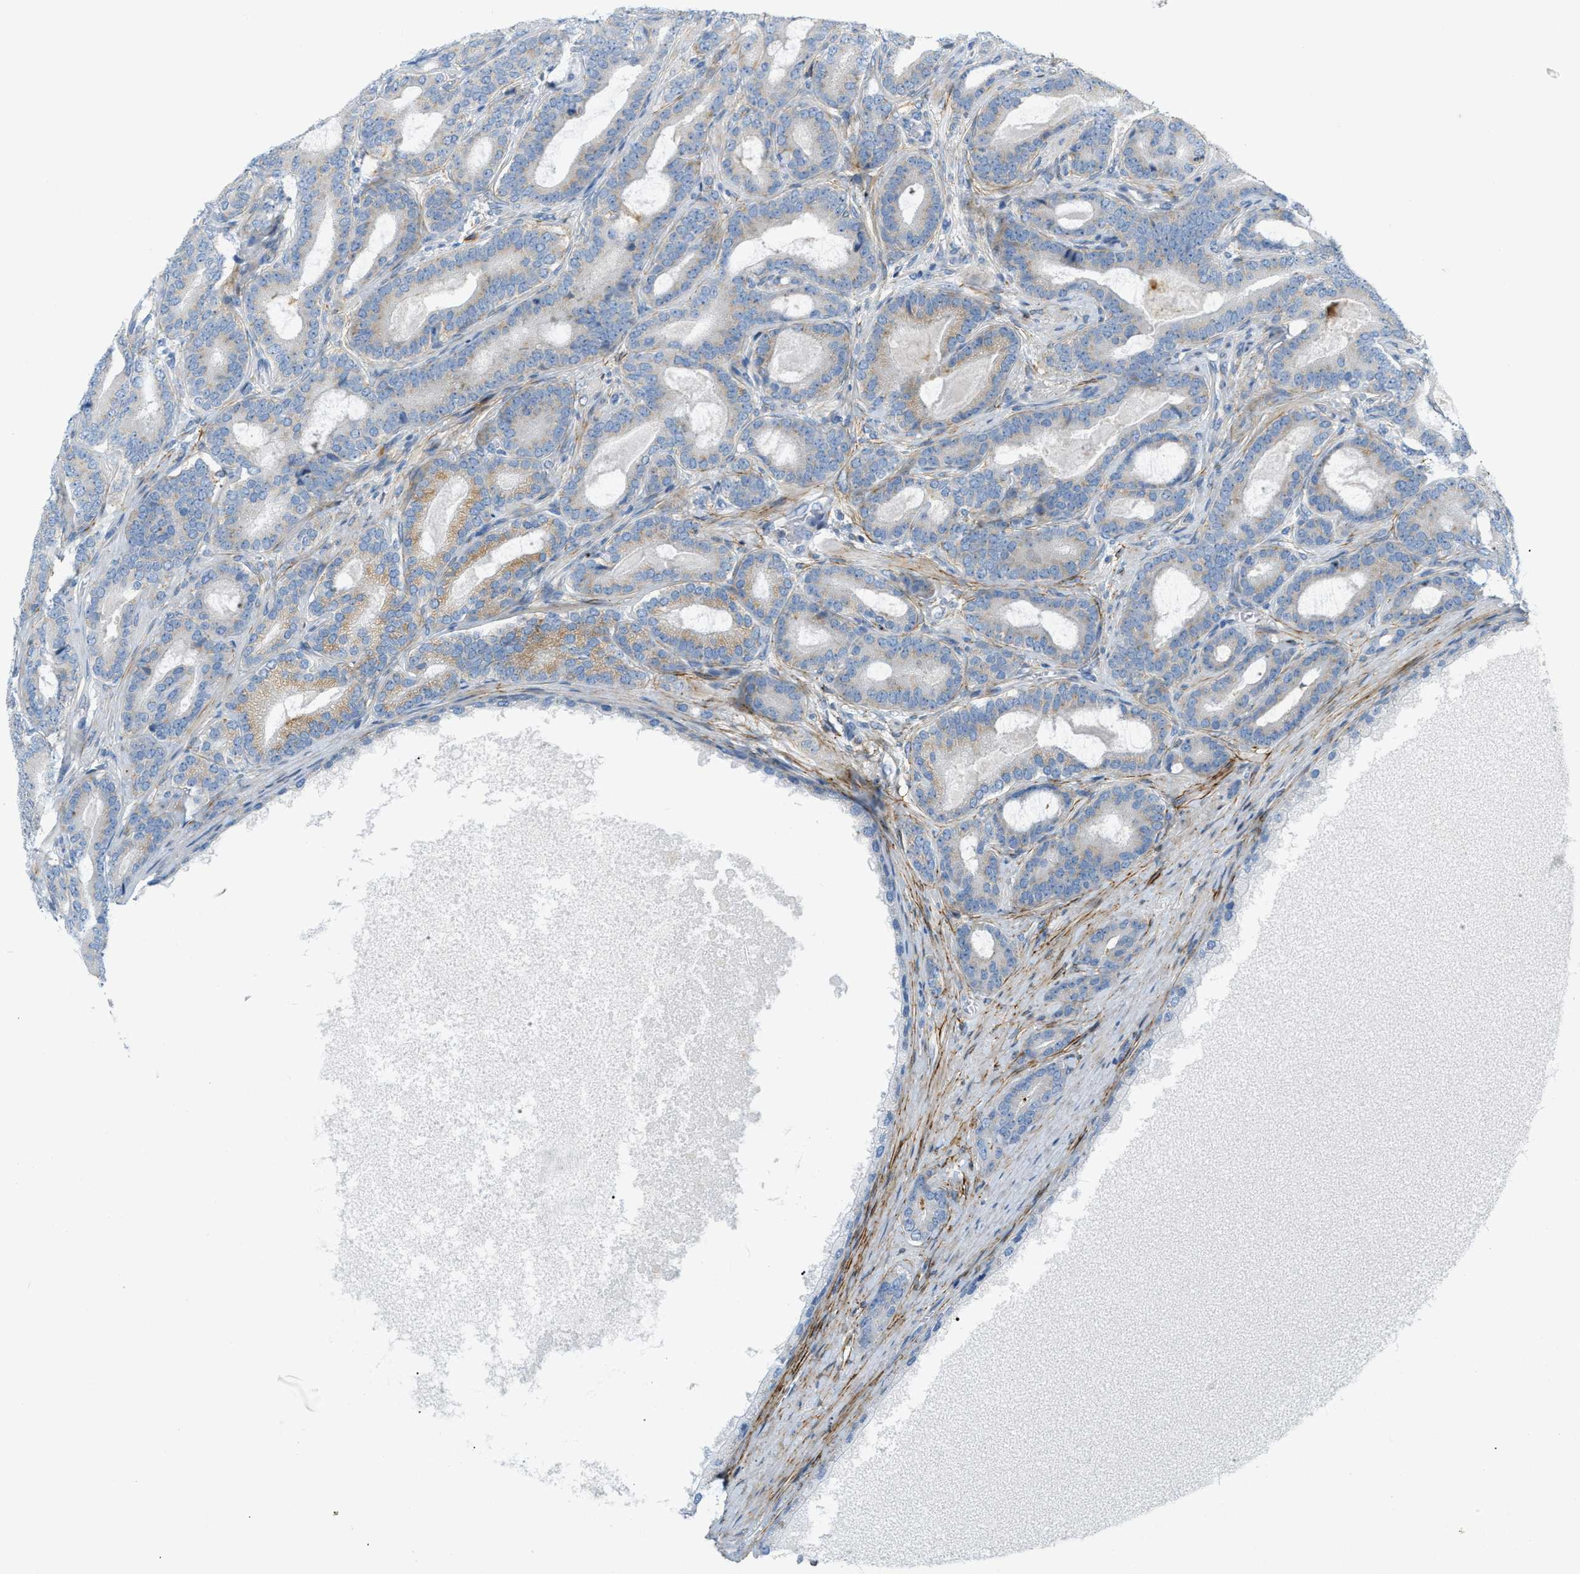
{"staining": {"intensity": "moderate", "quantity": "<25%", "location": "cytoplasmic/membranous"}, "tissue": "prostate cancer", "cell_type": "Tumor cells", "image_type": "cancer", "snomed": [{"axis": "morphology", "description": "Adenocarcinoma, High grade"}, {"axis": "topography", "description": "Prostate"}], "caption": "A low amount of moderate cytoplasmic/membranous expression is present in about <25% of tumor cells in prostate cancer (high-grade adenocarcinoma) tissue.", "gene": "LMBRD1", "patient": {"sex": "male", "age": 60}}